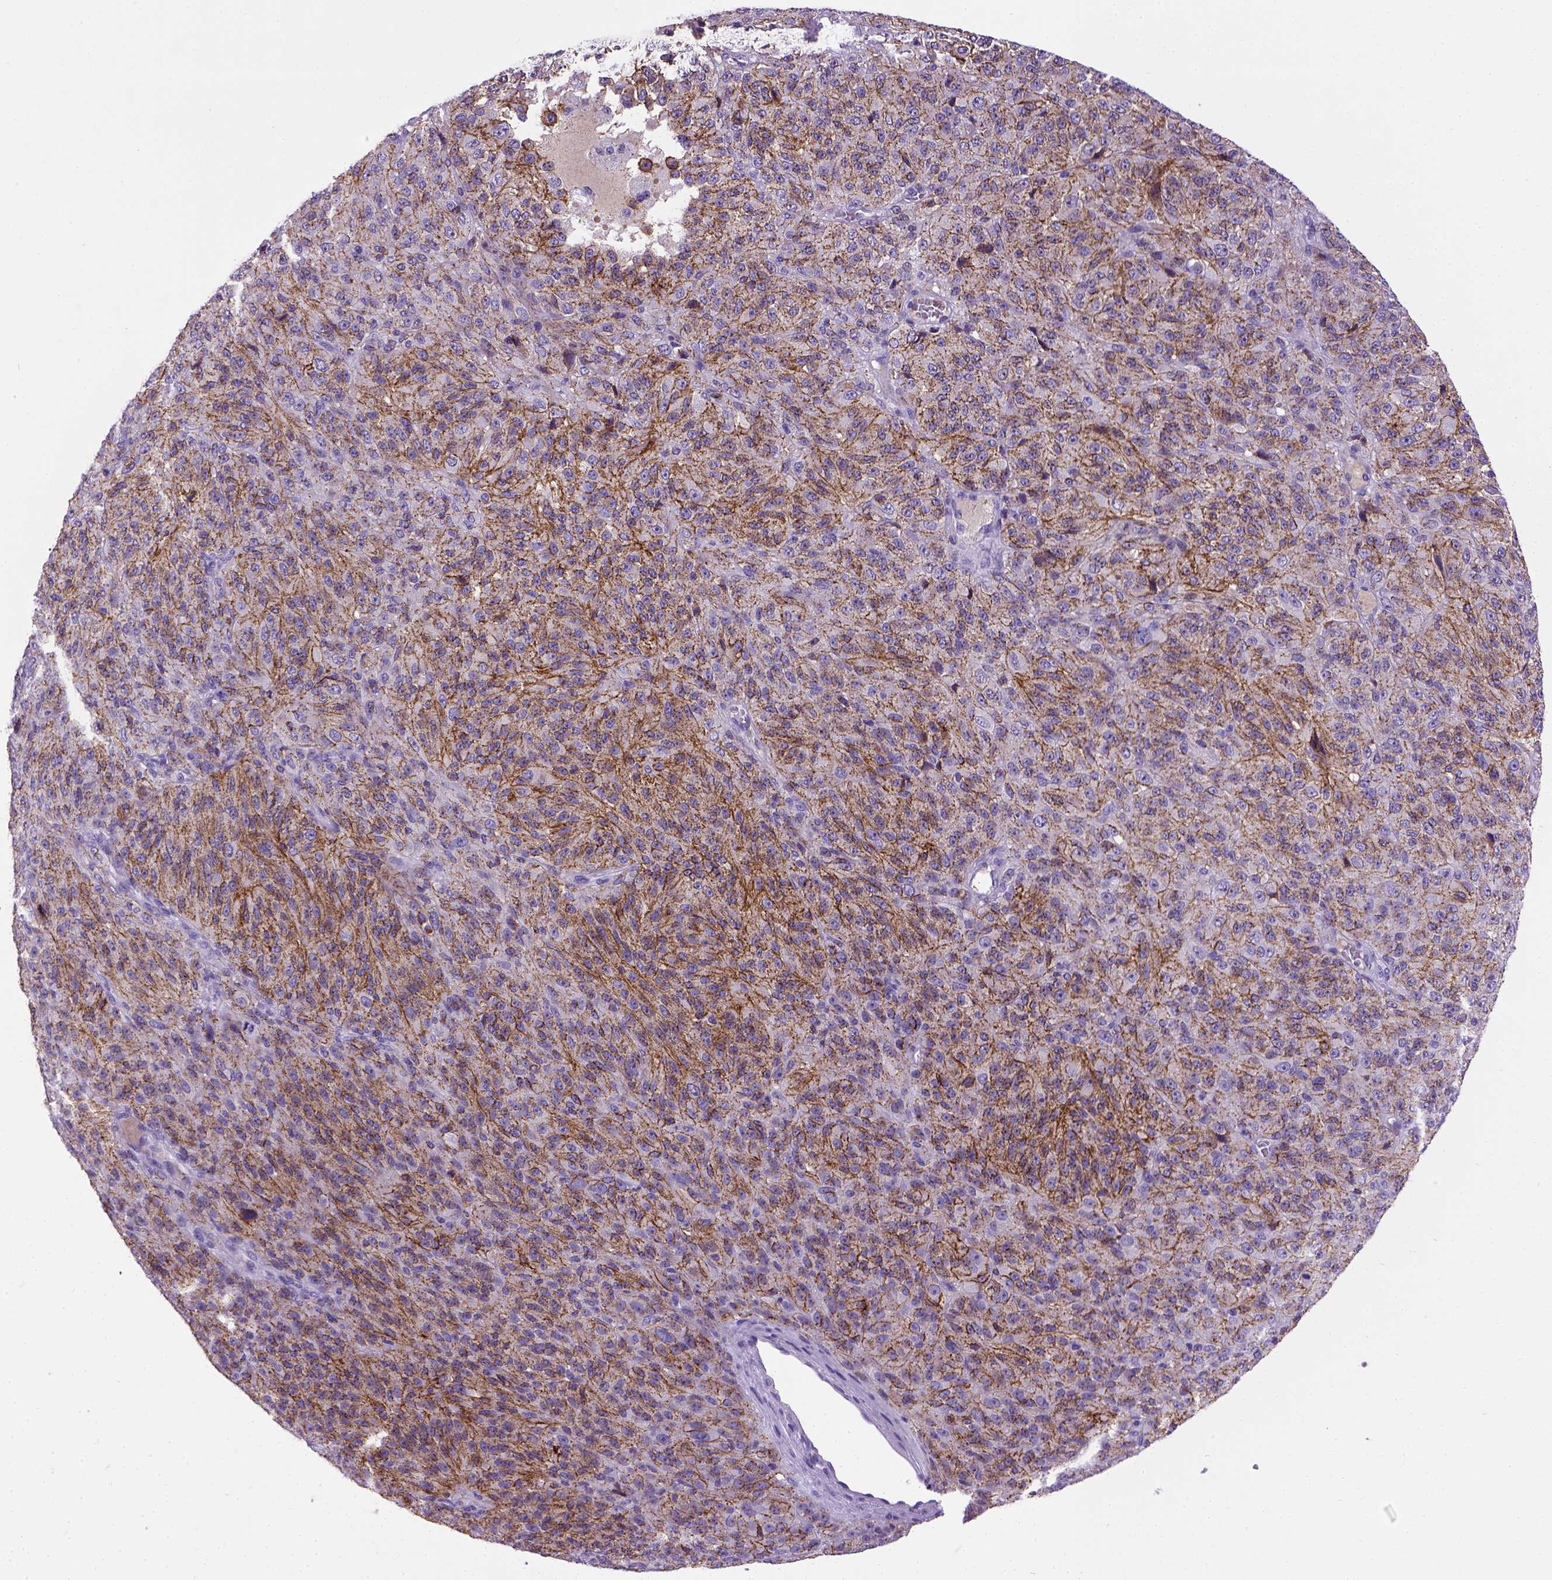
{"staining": {"intensity": "moderate", "quantity": ">75%", "location": "cytoplasmic/membranous"}, "tissue": "melanoma", "cell_type": "Tumor cells", "image_type": "cancer", "snomed": [{"axis": "morphology", "description": "Malignant melanoma, Metastatic site"}, {"axis": "topography", "description": "Brain"}], "caption": "Immunohistochemistry (IHC) (DAB) staining of human malignant melanoma (metastatic site) displays moderate cytoplasmic/membranous protein staining in about >75% of tumor cells.", "gene": "CDH1", "patient": {"sex": "female", "age": 56}}